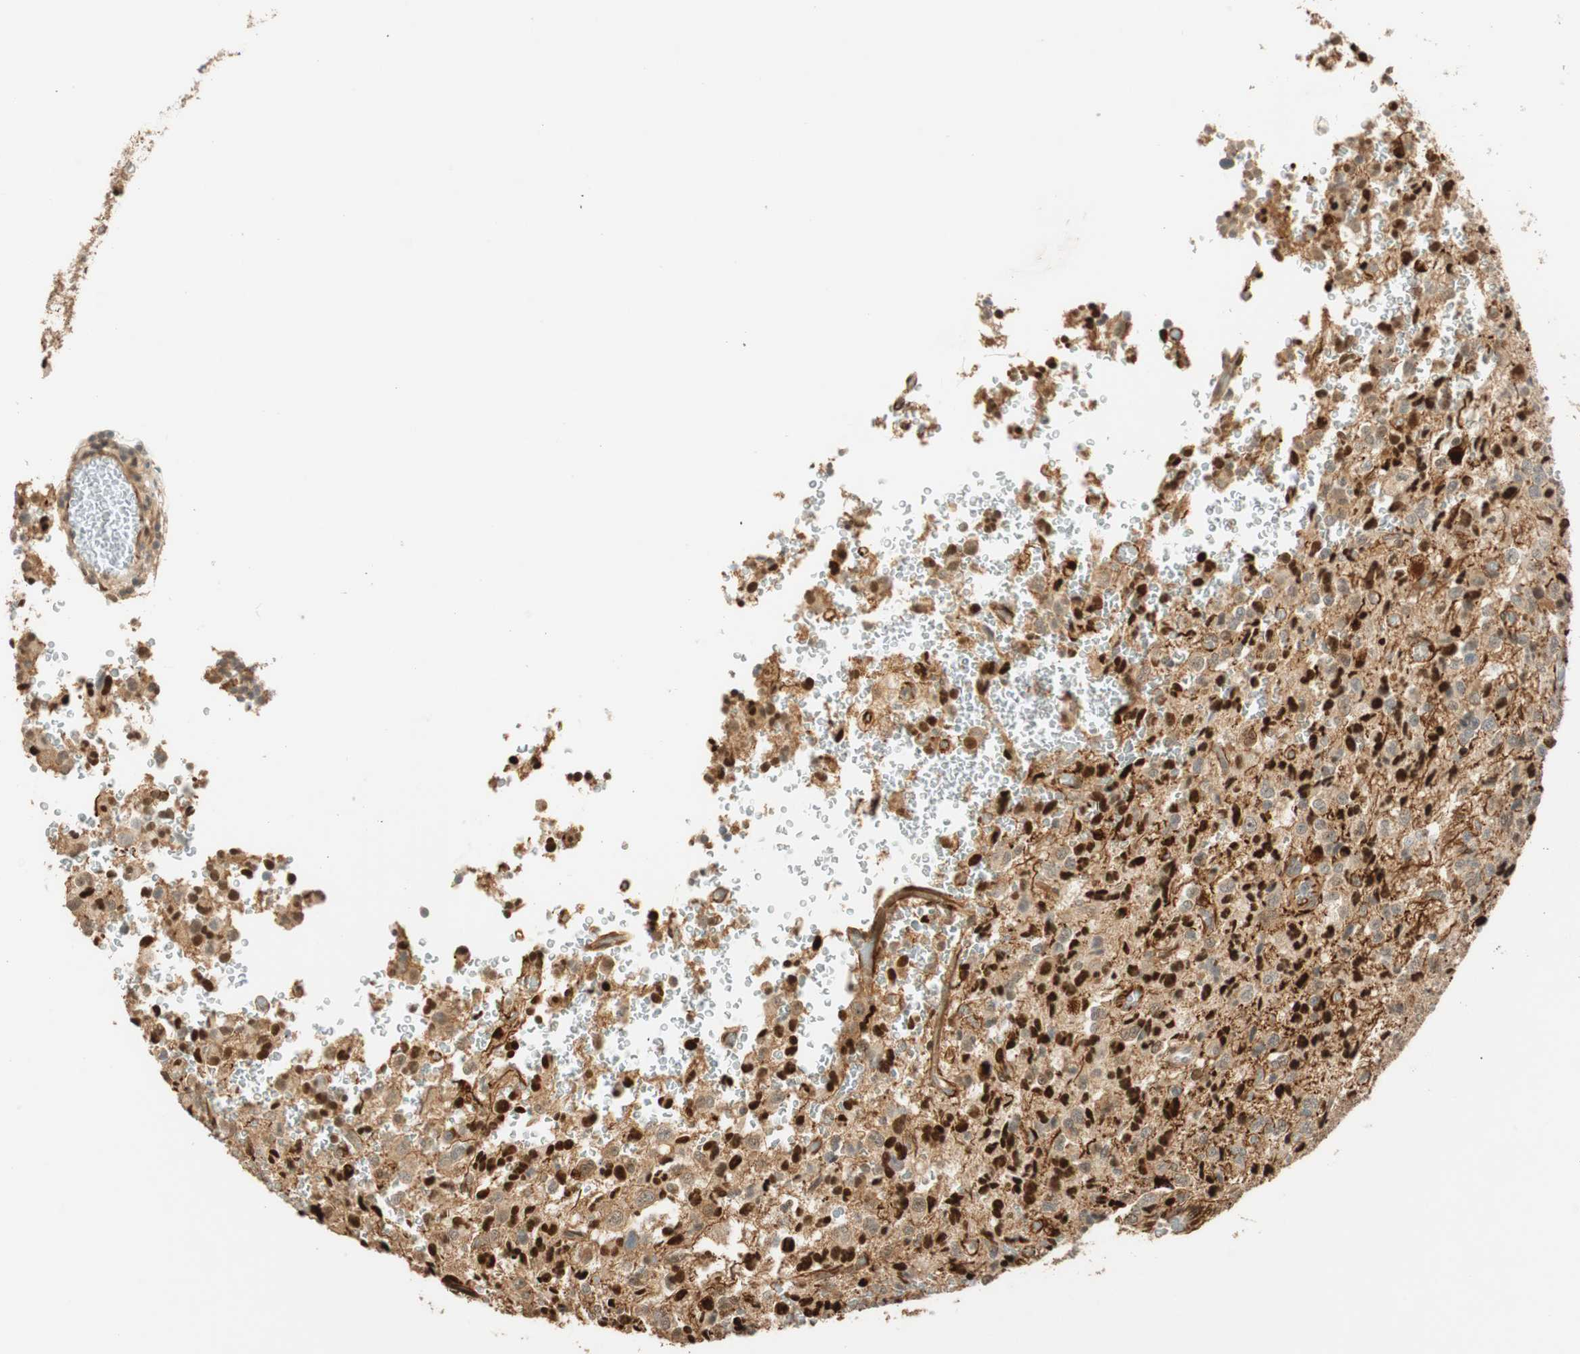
{"staining": {"intensity": "strong", "quantity": ">75%", "location": "cytoplasmic/membranous,nuclear"}, "tissue": "glioma", "cell_type": "Tumor cells", "image_type": "cancer", "snomed": [{"axis": "morphology", "description": "Glioma, malignant, High grade"}, {"axis": "topography", "description": "pancreas cauda"}], "caption": "The photomicrograph shows immunohistochemical staining of high-grade glioma (malignant). There is strong cytoplasmic/membranous and nuclear staining is seen in approximately >75% of tumor cells. Nuclei are stained in blue.", "gene": "NES", "patient": {"sex": "male", "age": 60}}